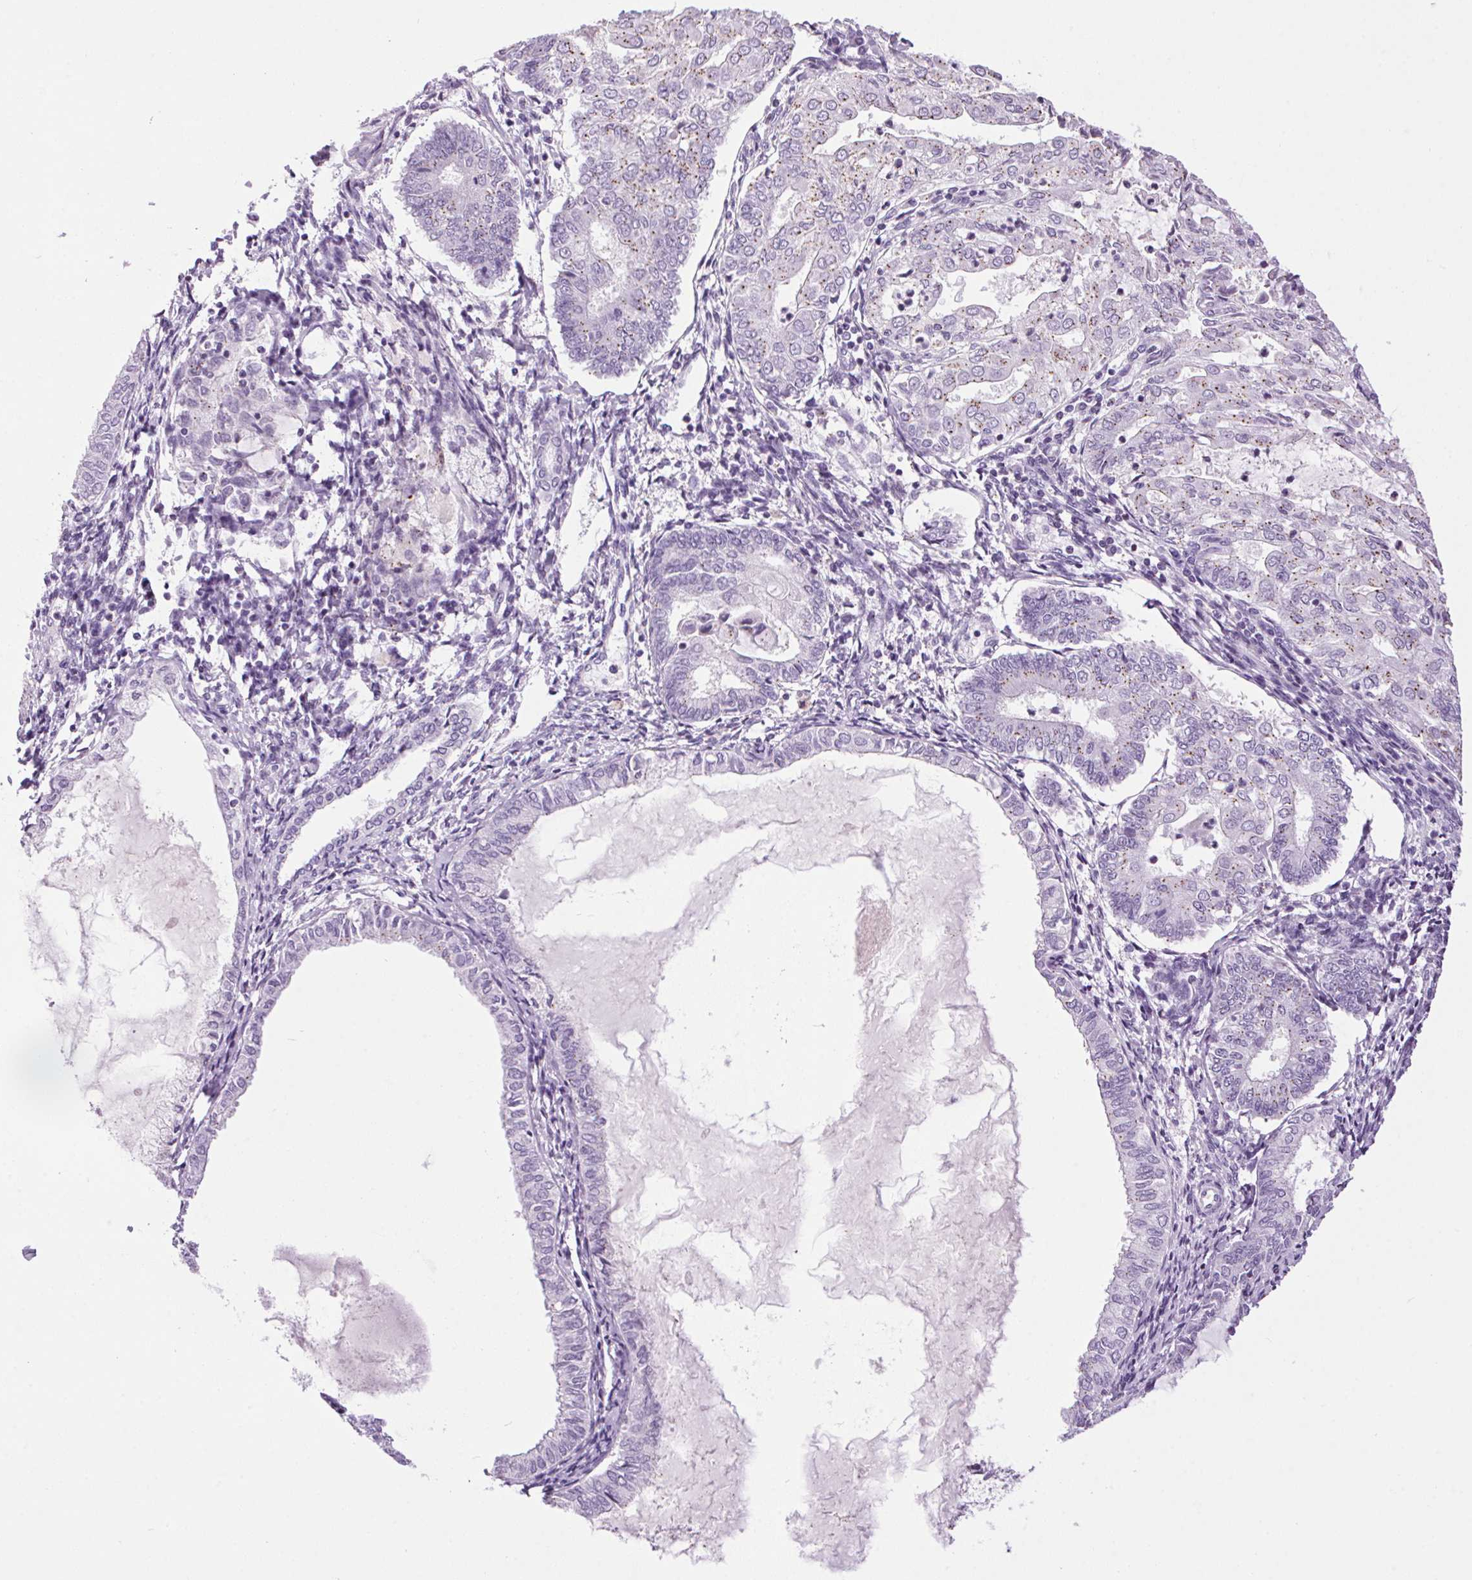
{"staining": {"intensity": "moderate", "quantity": "<25%", "location": "cytoplasmic/membranous"}, "tissue": "endometrial cancer", "cell_type": "Tumor cells", "image_type": "cancer", "snomed": [{"axis": "morphology", "description": "Adenocarcinoma, NOS"}, {"axis": "topography", "description": "Endometrium"}], "caption": "Immunohistochemical staining of endometrial adenocarcinoma displays low levels of moderate cytoplasmic/membranous staining in approximately <25% of tumor cells.", "gene": "TMEM88B", "patient": {"sex": "female", "age": 68}}